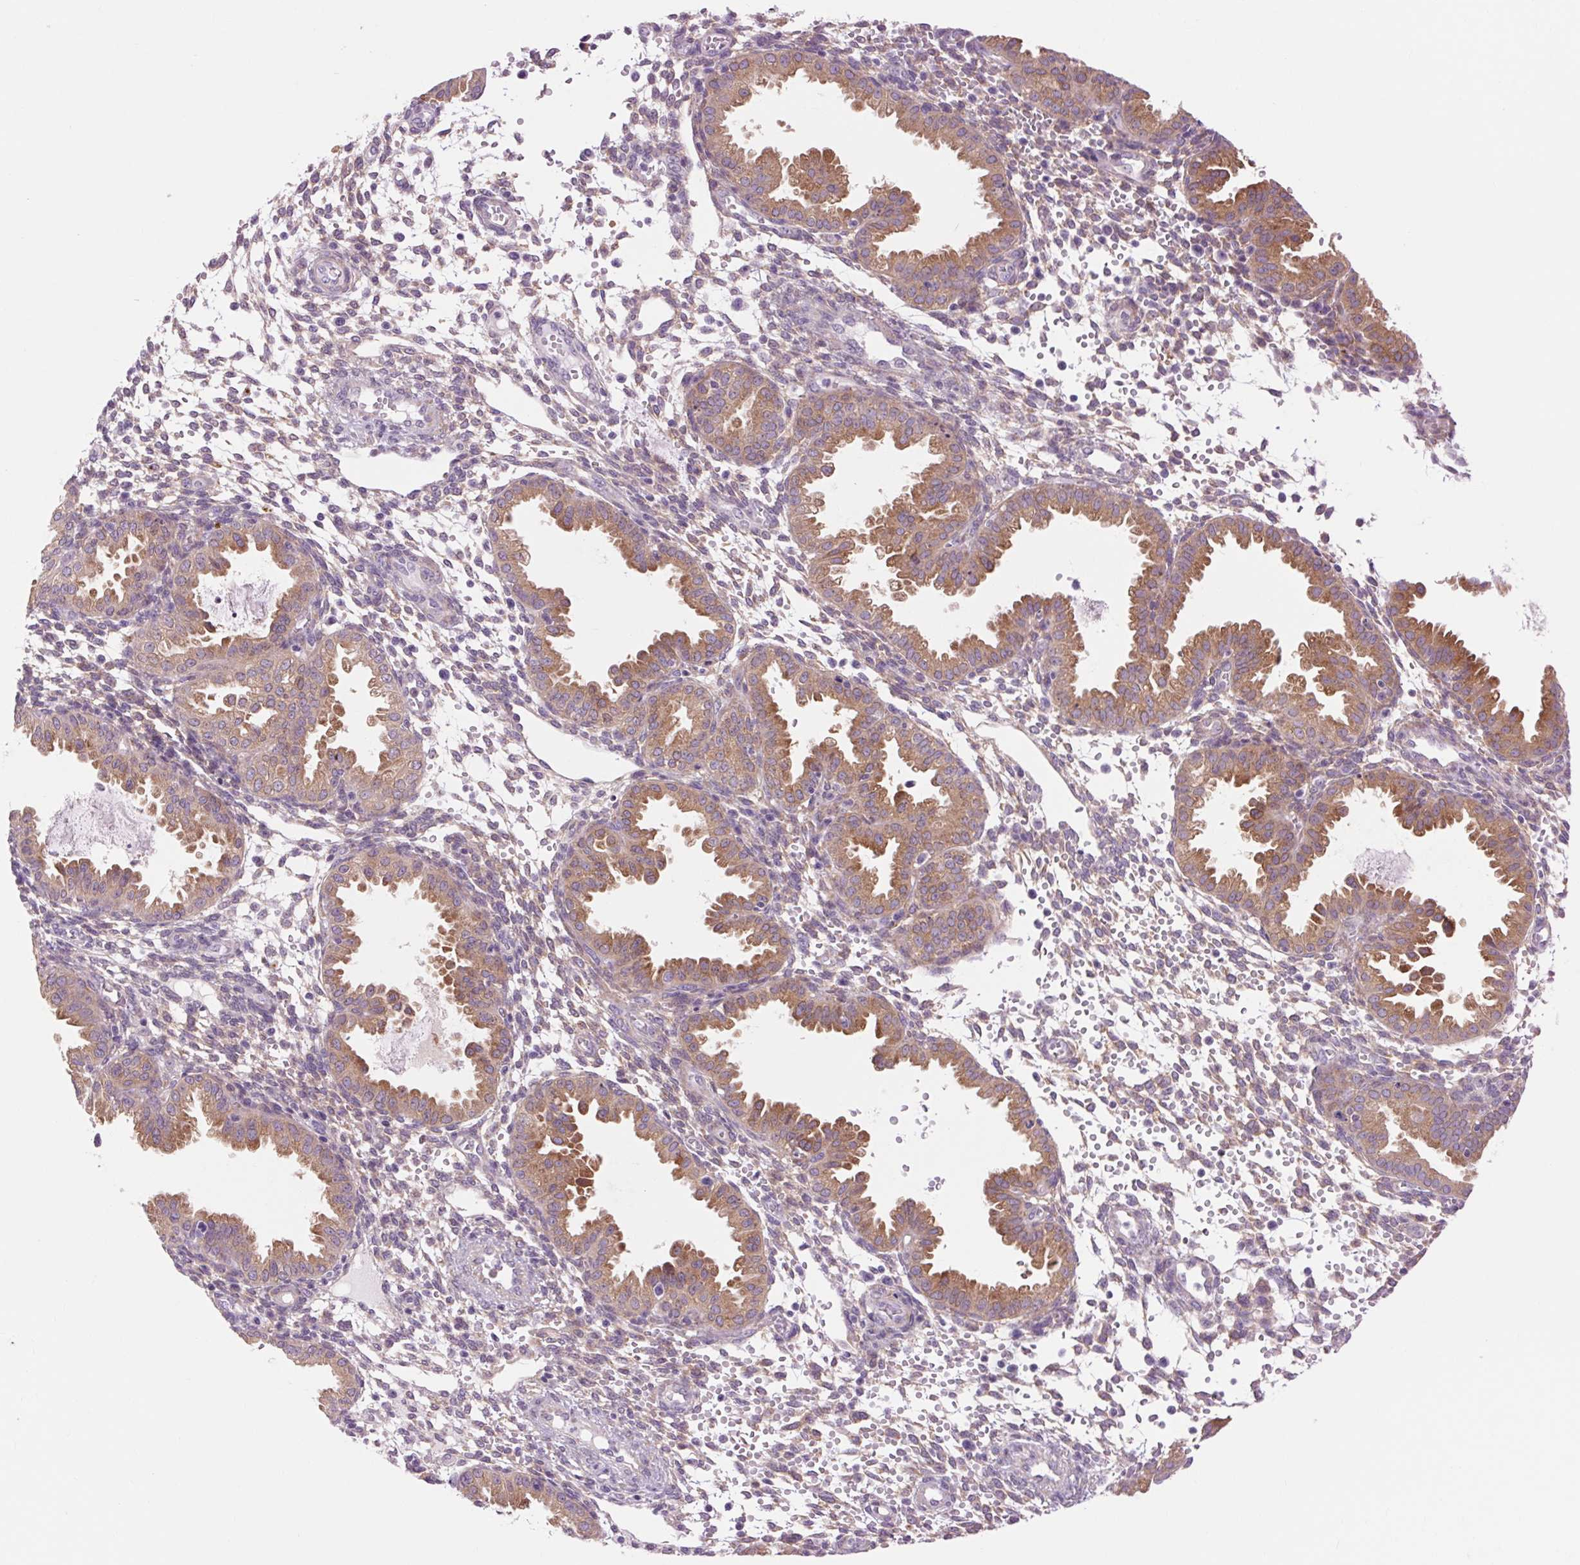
{"staining": {"intensity": "weak", "quantity": "<25%", "location": "cytoplasmic/membranous"}, "tissue": "endometrium", "cell_type": "Cells in endometrial stroma", "image_type": "normal", "snomed": [{"axis": "morphology", "description": "Normal tissue, NOS"}, {"axis": "topography", "description": "Endometrium"}], "caption": "This is a micrograph of IHC staining of benign endometrium, which shows no positivity in cells in endometrial stroma.", "gene": "SOWAHC", "patient": {"sex": "female", "age": 33}}